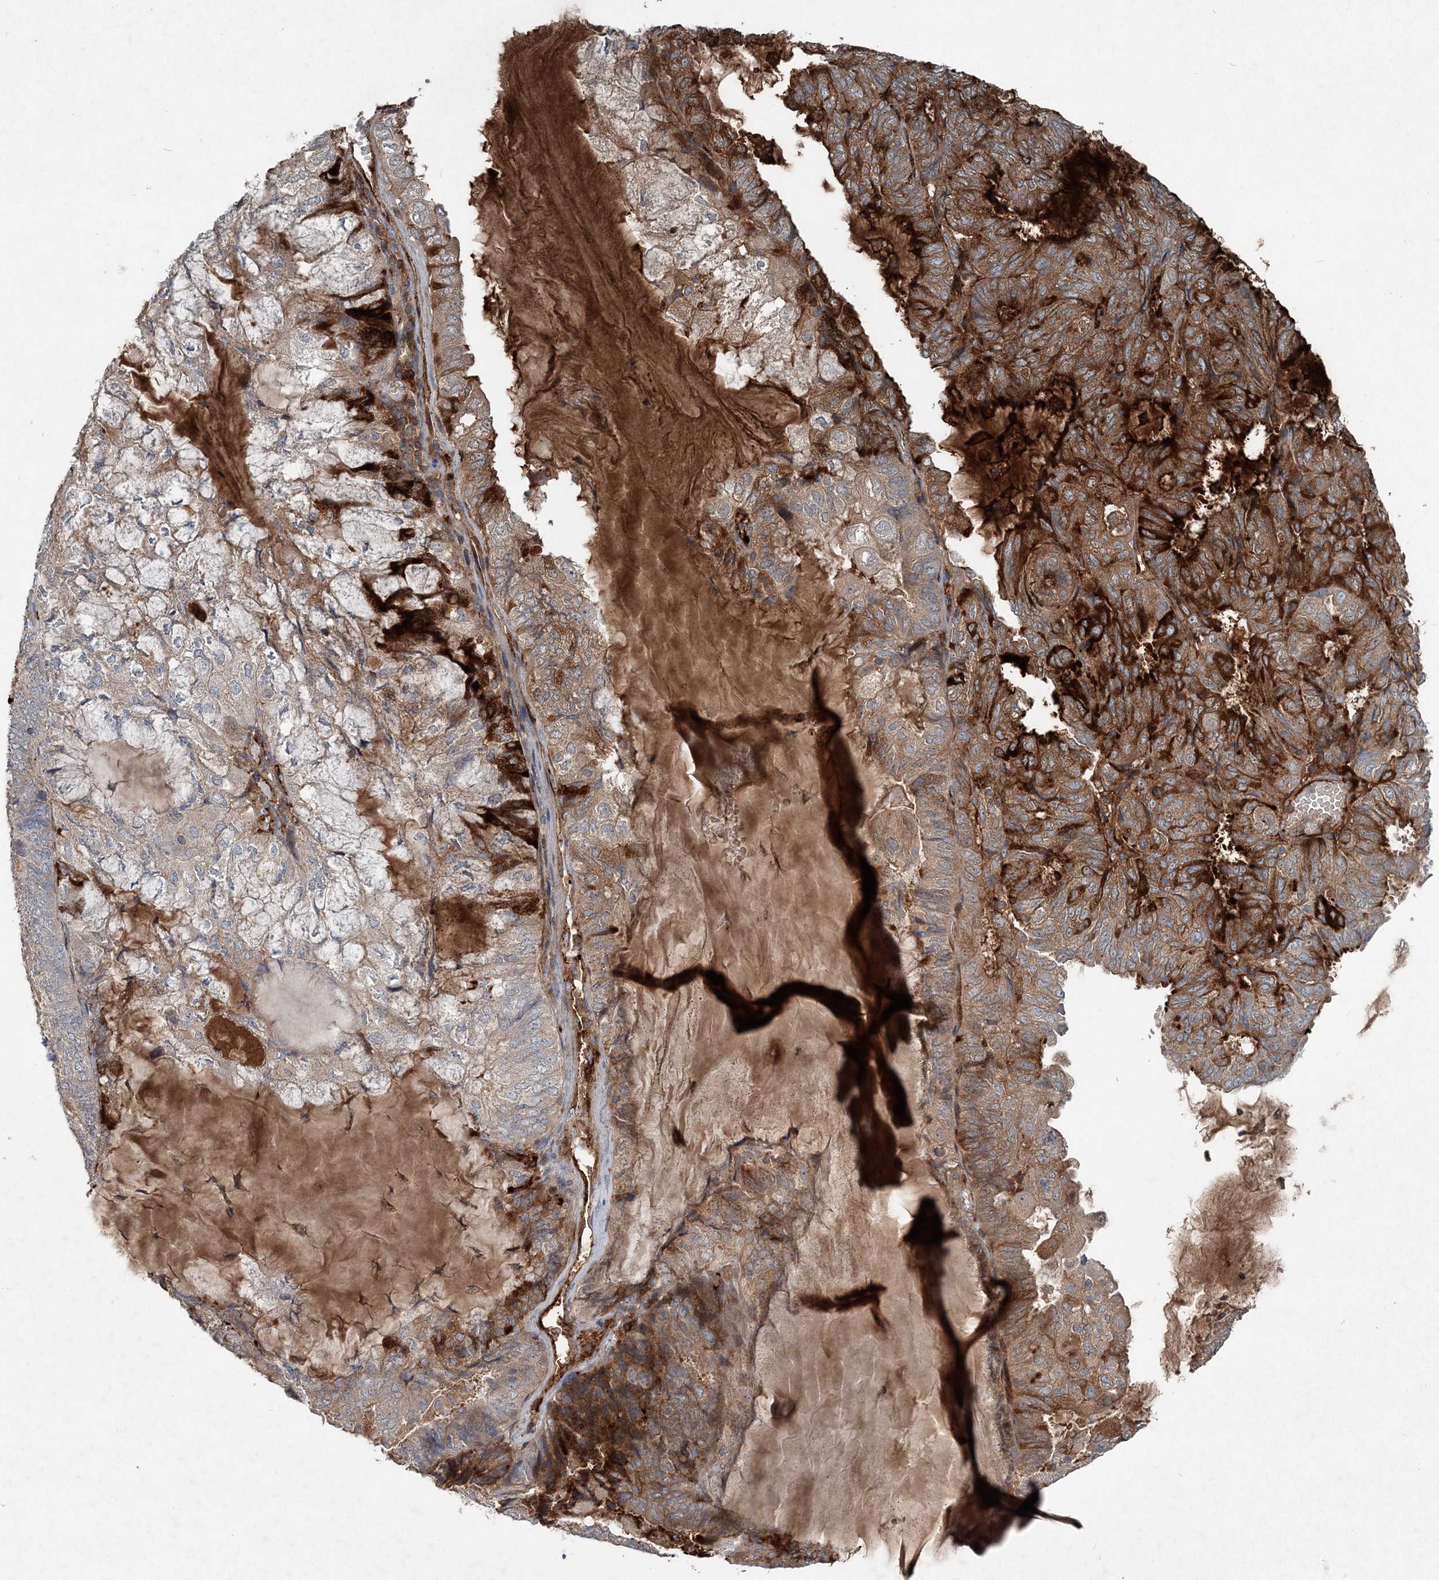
{"staining": {"intensity": "strong", "quantity": "<25%", "location": "cytoplasmic/membranous"}, "tissue": "endometrial cancer", "cell_type": "Tumor cells", "image_type": "cancer", "snomed": [{"axis": "morphology", "description": "Adenocarcinoma, NOS"}, {"axis": "topography", "description": "Endometrium"}], "caption": "IHC of human endometrial adenocarcinoma demonstrates medium levels of strong cytoplasmic/membranous positivity in about <25% of tumor cells.", "gene": "ABHD14B", "patient": {"sex": "female", "age": 81}}